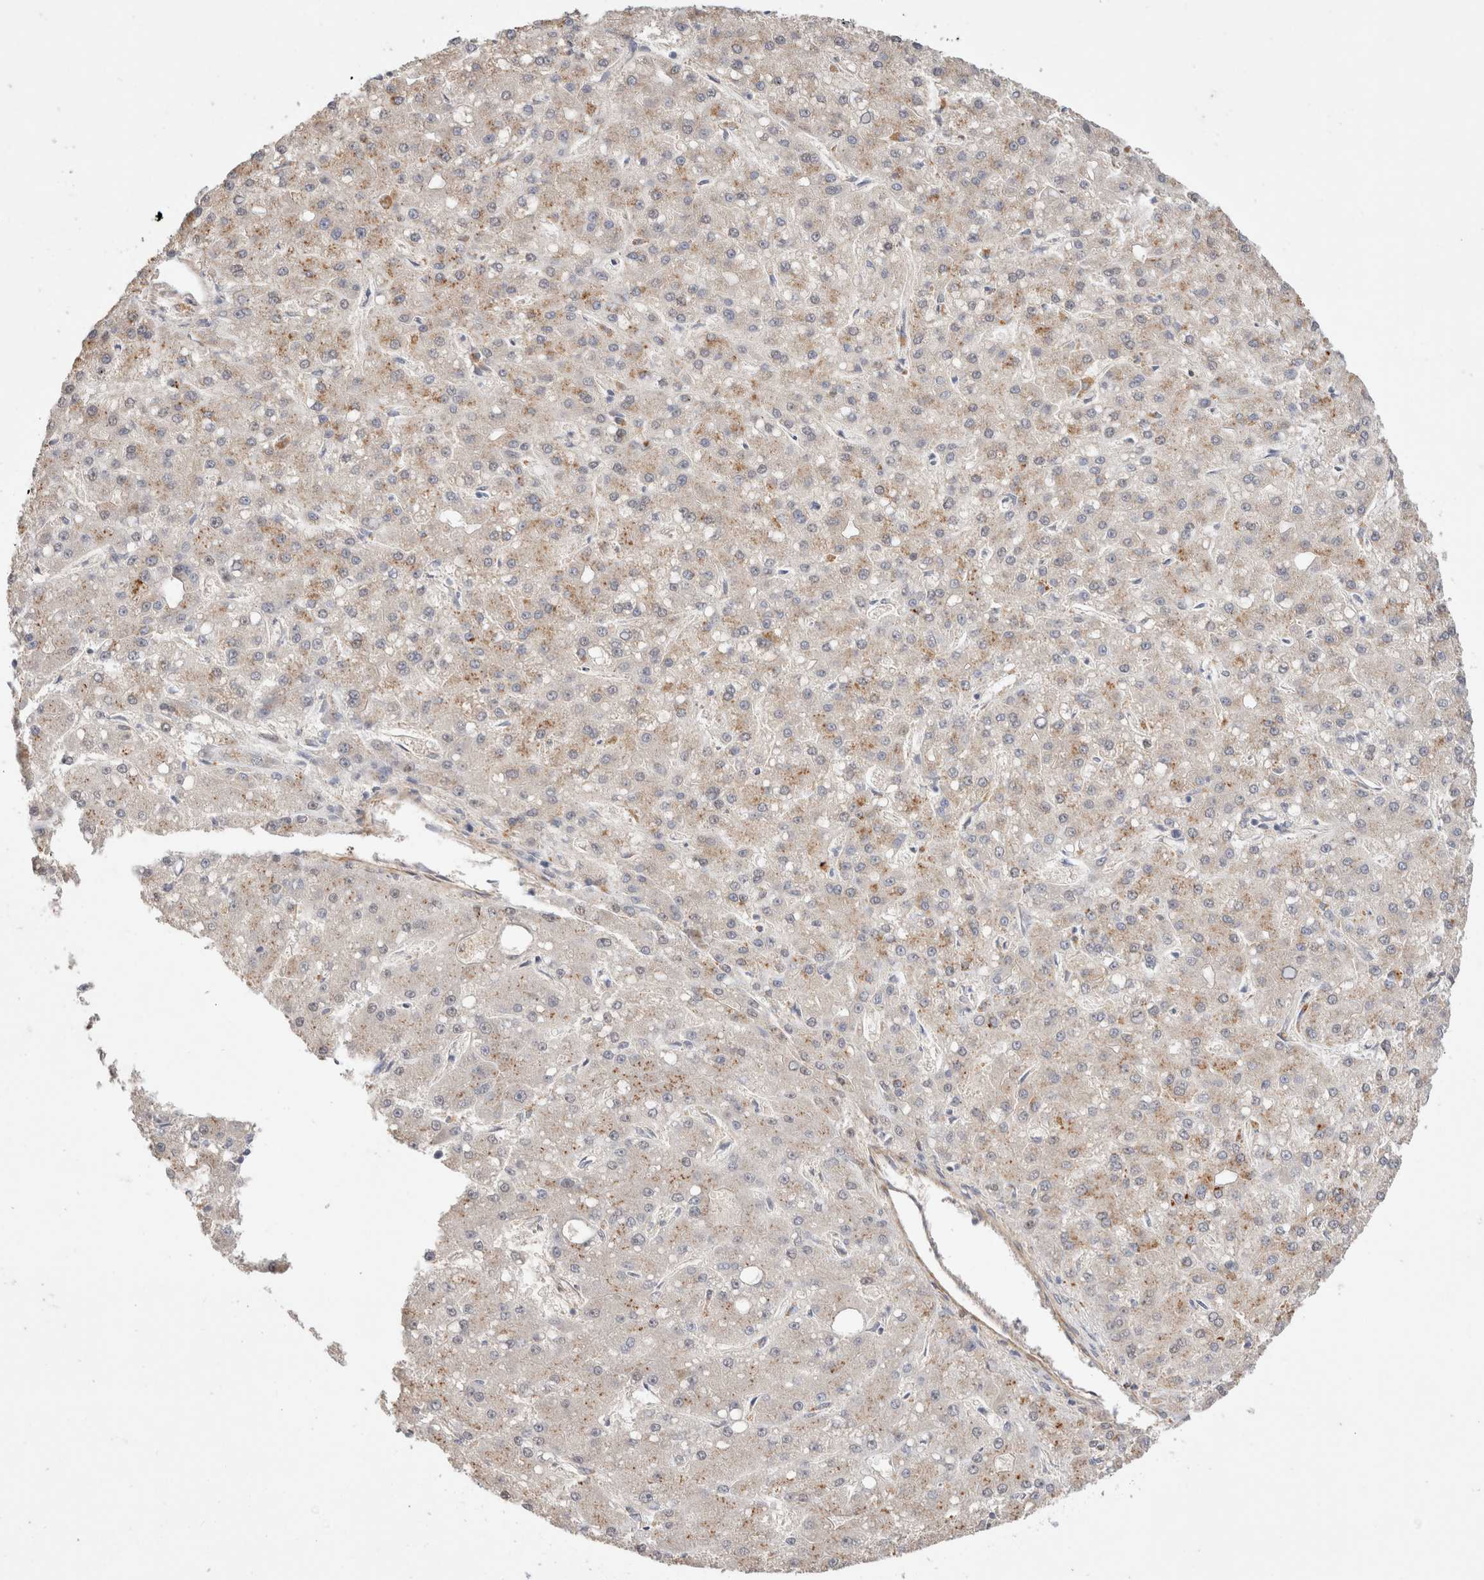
{"staining": {"intensity": "weak", "quantity": ">75%", "location": "cytoplasmic/membranous"}, "tissue": "liver cancer", "cell_type": "Tumor cells", "image_type": "cancer", "snomed": [{"axis": "morphology", "description": "Carcinoma, Hepatocellular, NOS"}, {"axis": "topography", "description": "Liver"}], "caption": "Human liver cancer (hepatocellular carcinoma) stained with a brown dye shows weak cytoplasmic/membranous positive positivity in approximately >75% of tumor cells.", "gene": "RABEPK", "patient": {"sex": "male", "age": 67}}